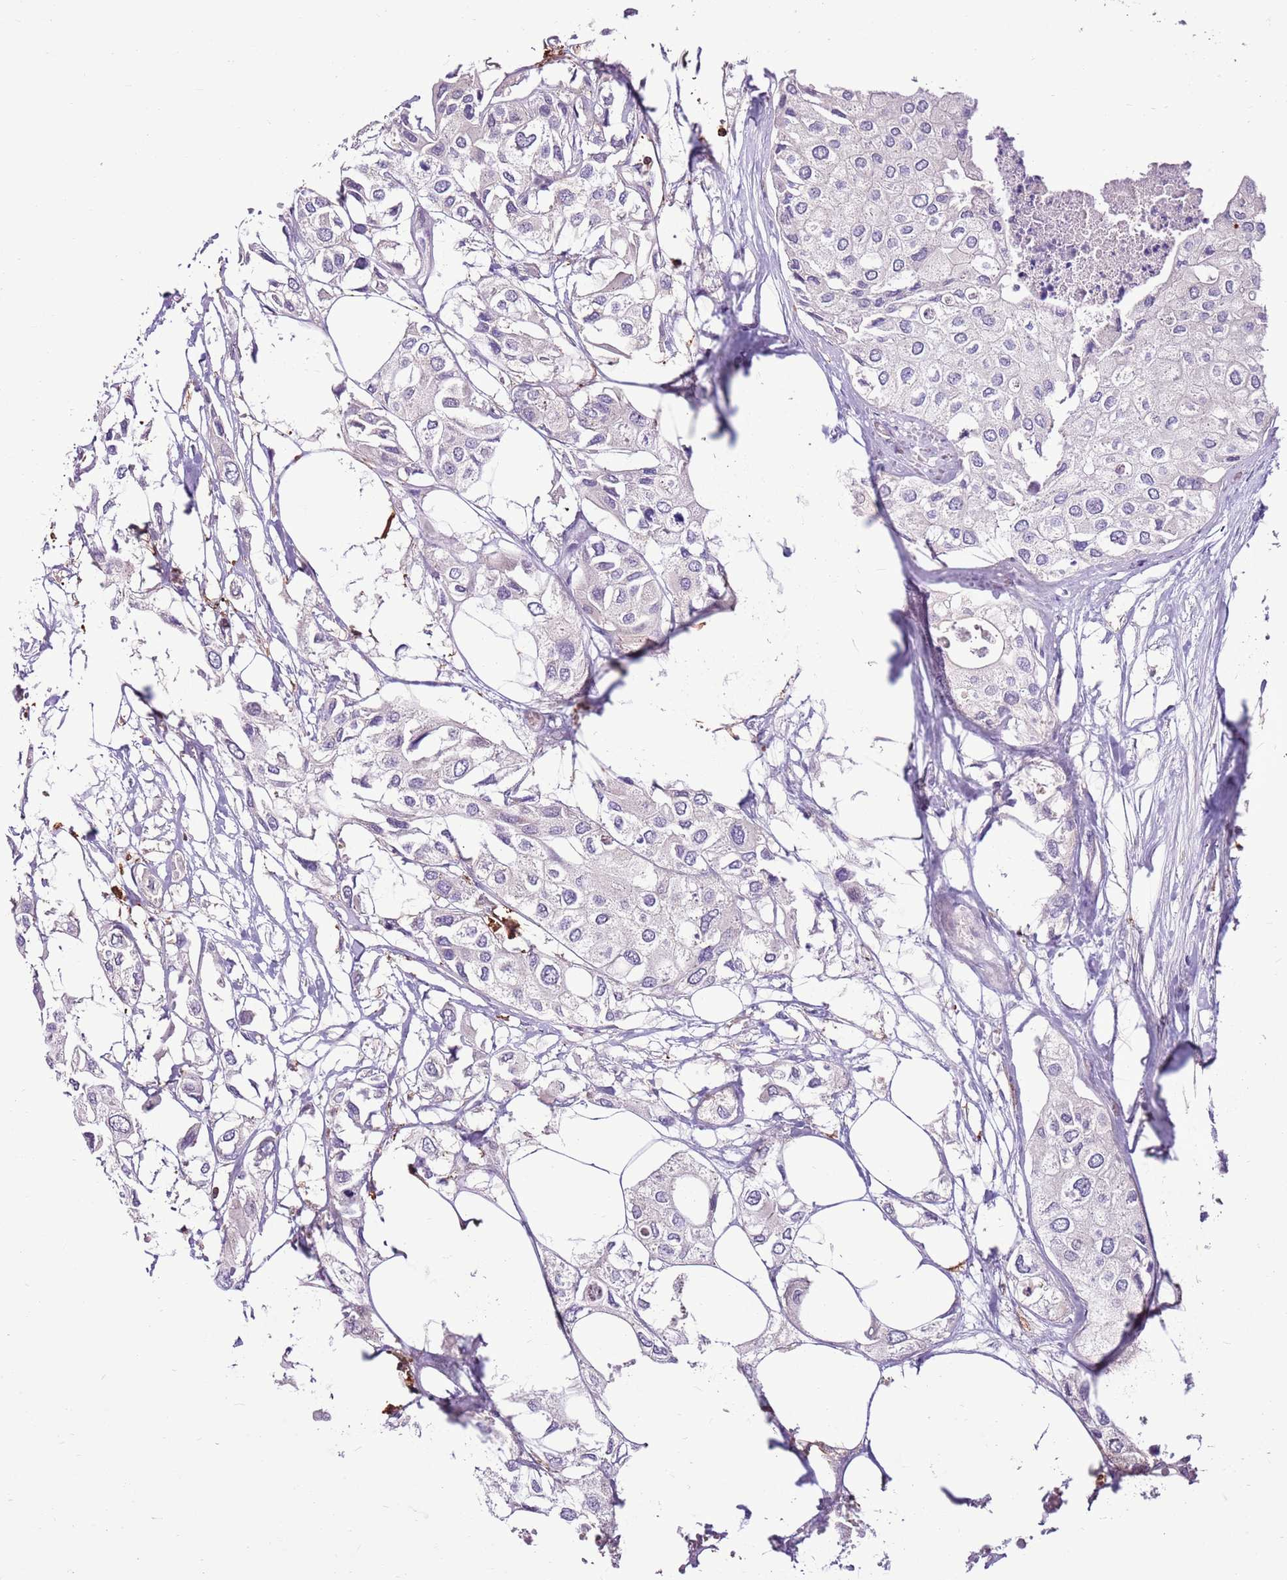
{"staining": {"intensity": "negative", "quantity": "none", "location": "none"}, "tissue": "urothelial cancer", "cell_type": "Tumor cells", "image_type": "cancer", "snomed": [{"axis": "morphology", "description": "Urothelial carcinoma, High grade"}, {"axis": "topography", "description": "Urinary bladder"}], "caption": "A histopathology image of urothelial cancer stained for a protein reveals no brown staining in tumor cells.", "gene": "ZSWIM1", "patient": {"sex": "male", "age": 64}}